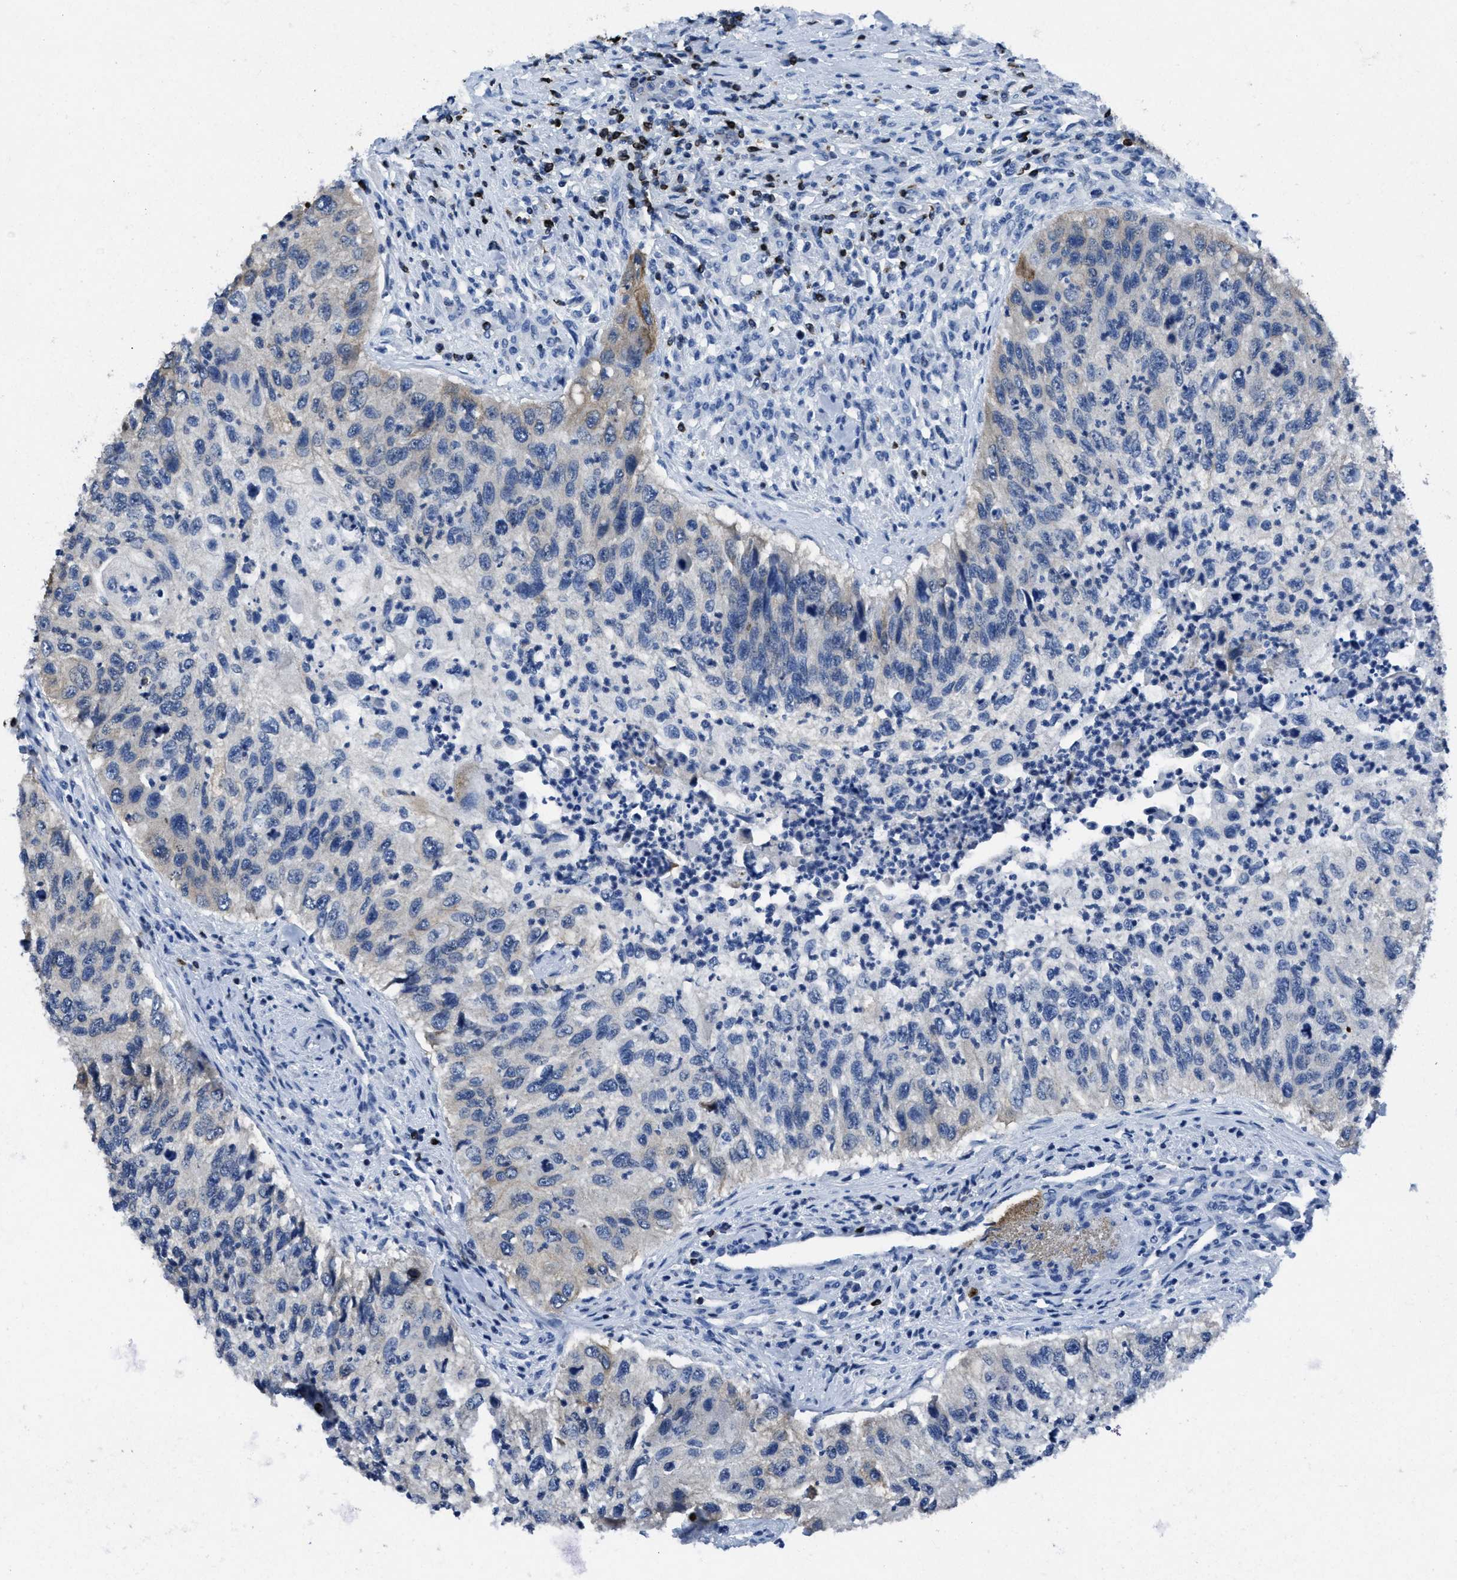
{"staining": {"intensity": "weak", "quantity": "<25%", "location": "cytoplasmic/membranous"}, "tissue": "urothelial cancer", "cell_type": "Tumor cells", "image_type": "cancer", "snomed": [{"axis": "morphology", "description": "Urothelial carcinoma, High grade"}, {"axis": "topography", "description": "Urinary bladder"}], "caption": "Human urothelial cancer stained for a protein using IHC reveals no staining in tumor cells.", "gene": "ITGA3", "patient": {"sex": "female", "age": 60}}